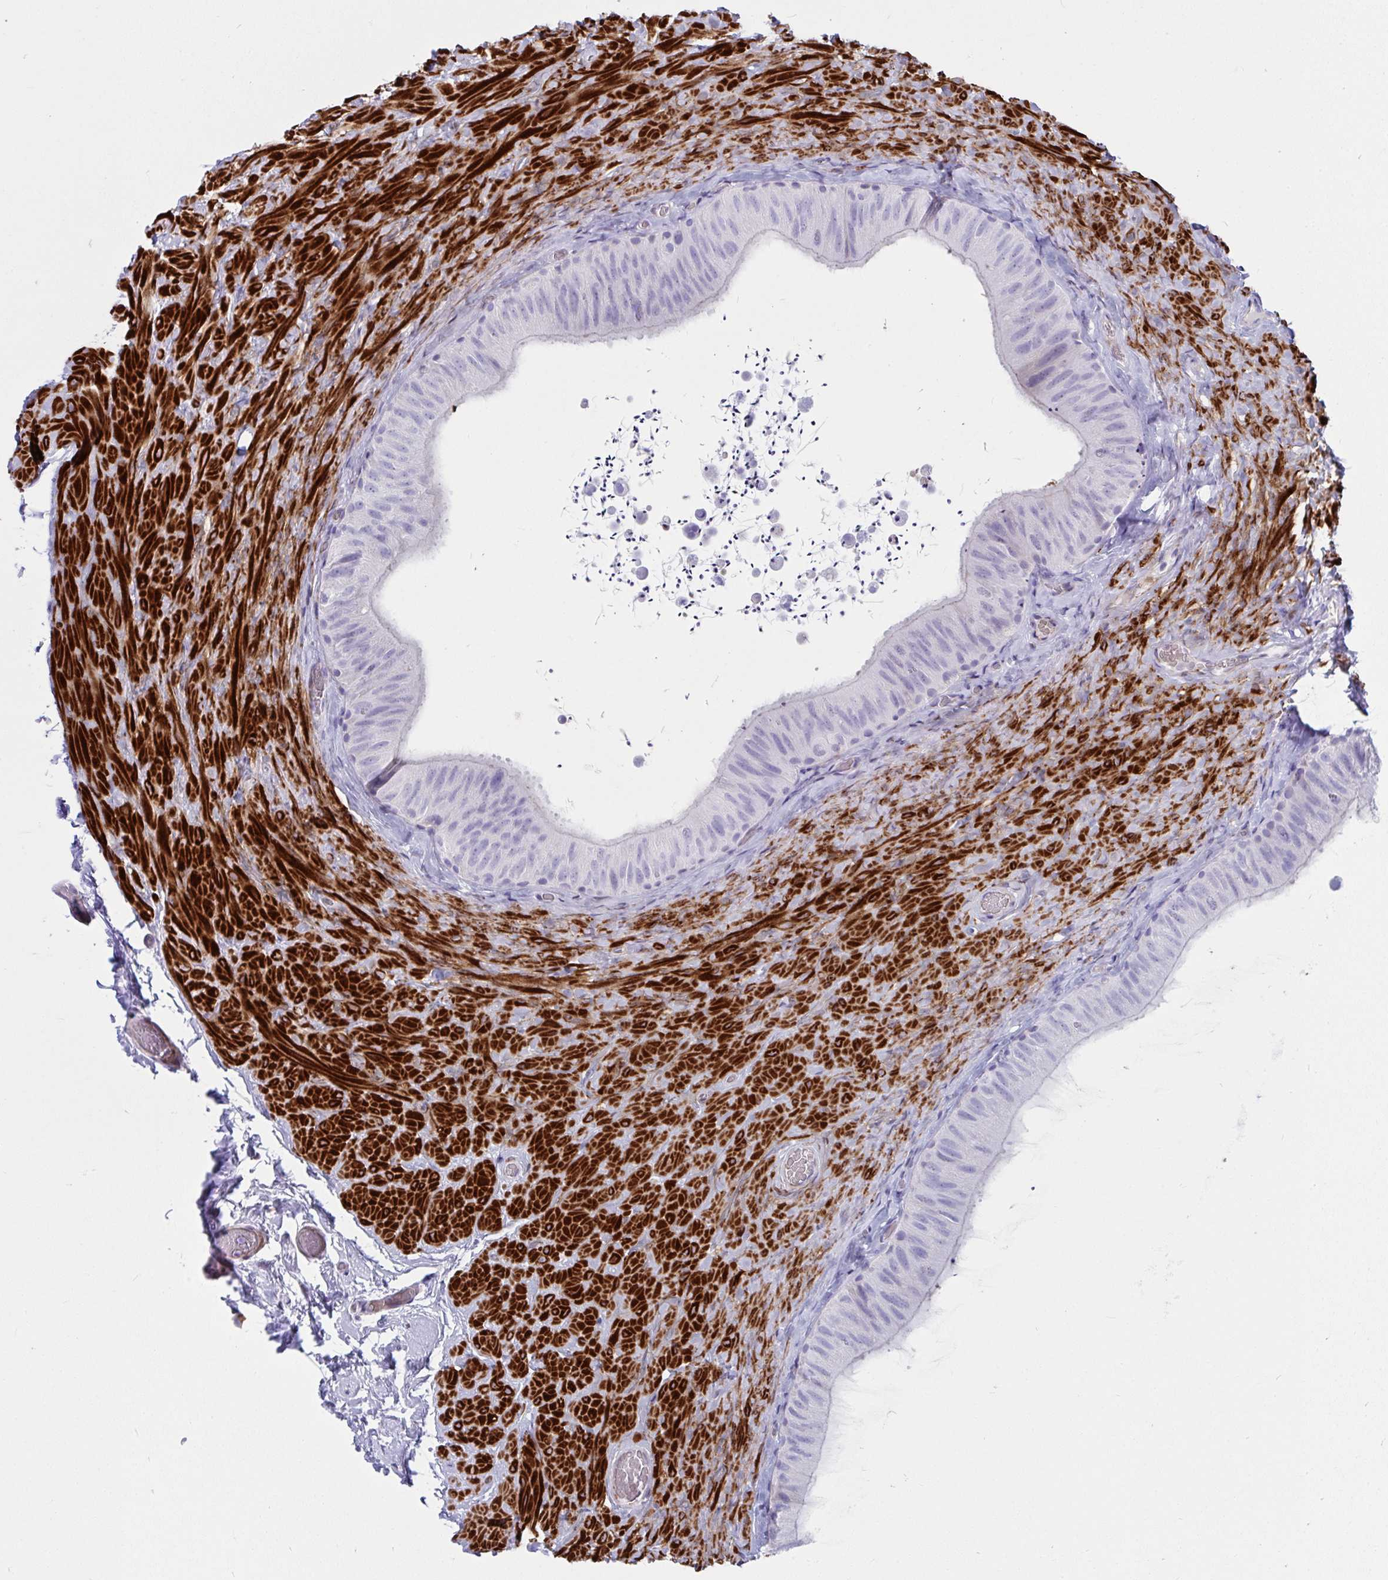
{"staining": {"intensity": "negative", "quantity": "none", "location": "none"}, "tissue": "epididymis", "cell_type": "Glandular cells", "image_type": "normal", "snomed": [{"axis": "morphology", "description": "Normal tissue, NOS"}, {"axis": "topography", "description": "Epididymis, spermatic cord, NOS"}, {"axis": "topography", "description": "Epididymis"}], "caption": "The micrograph displays no significant positivity in glandular cells of epididymis.", "gene": "GRXCR2", "patient": {"sex": "male", "age": 31}}